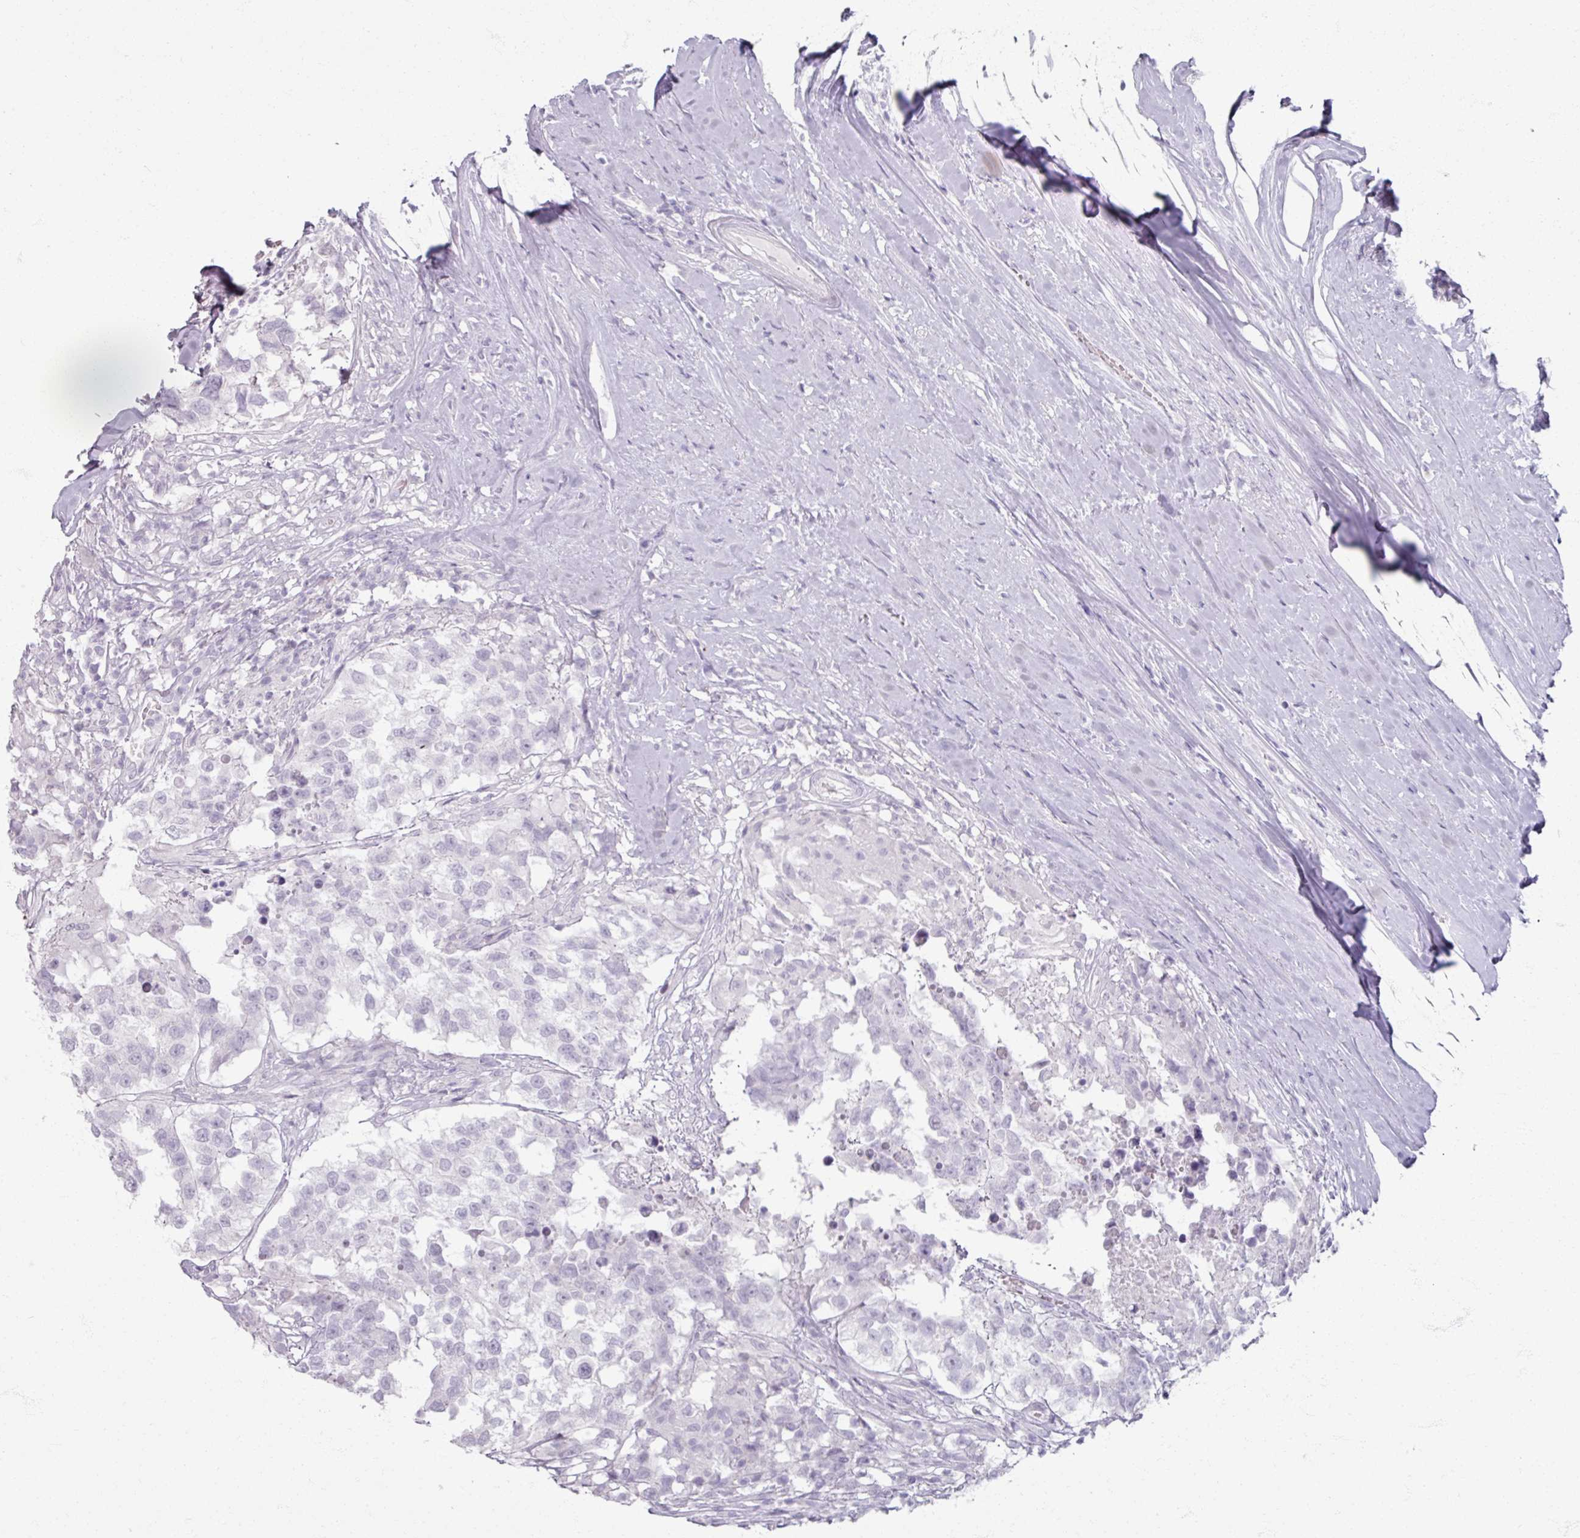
{"staining": {"intensity": "negative", "quantity": "none", "location": "none"}, "tissue": "testis cancer", "cell_type": "Tumor cells", "image_type": "cancer", "snomed": [{"axis": "morphology", "description": "Carcinoma, Embryonal, NOS"}, {"axis": "topography", "description": "Testis"}], "caption": "IHC of testis cancer exhibits no positivity in tumor cells.", "gene": "TG", "patient": {"sex": "male", "age": 83}}